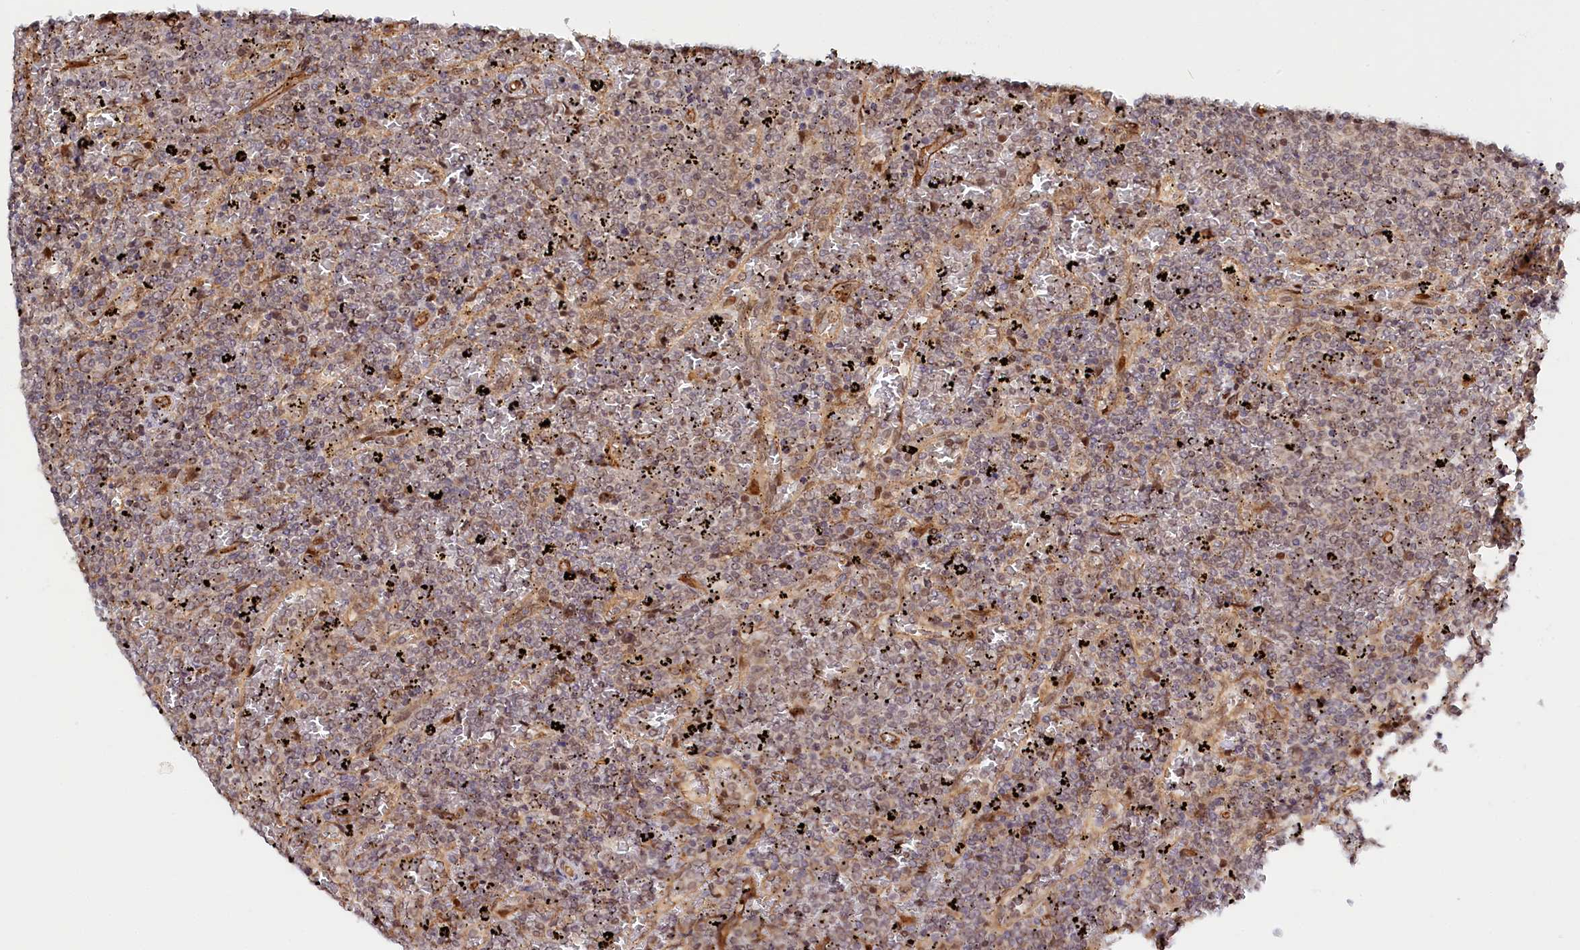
{"staining": {"intensity": "weak", "quantity": "25%-75%", "location": "nuclear"}, "tissue": "lymphoma", "cell_type": "Tumor cells", "image_type": "cancer", "snomed": [{"axis": "morphology", "description": "Malignant lymphoma, non-Hodgkin's type, Low grade"}, {"axis": "topography", "description": "Spleen"}], "caption": "Low-grade malignant lymphoma, non-Hodgkin's type stained with immunohistochemistry (IHC) exhibits weak nuclear staining in about 25%-75% of tumor cells.", "gene": "ANKRD24", "patient": {"sex": "female", "age": 77}}